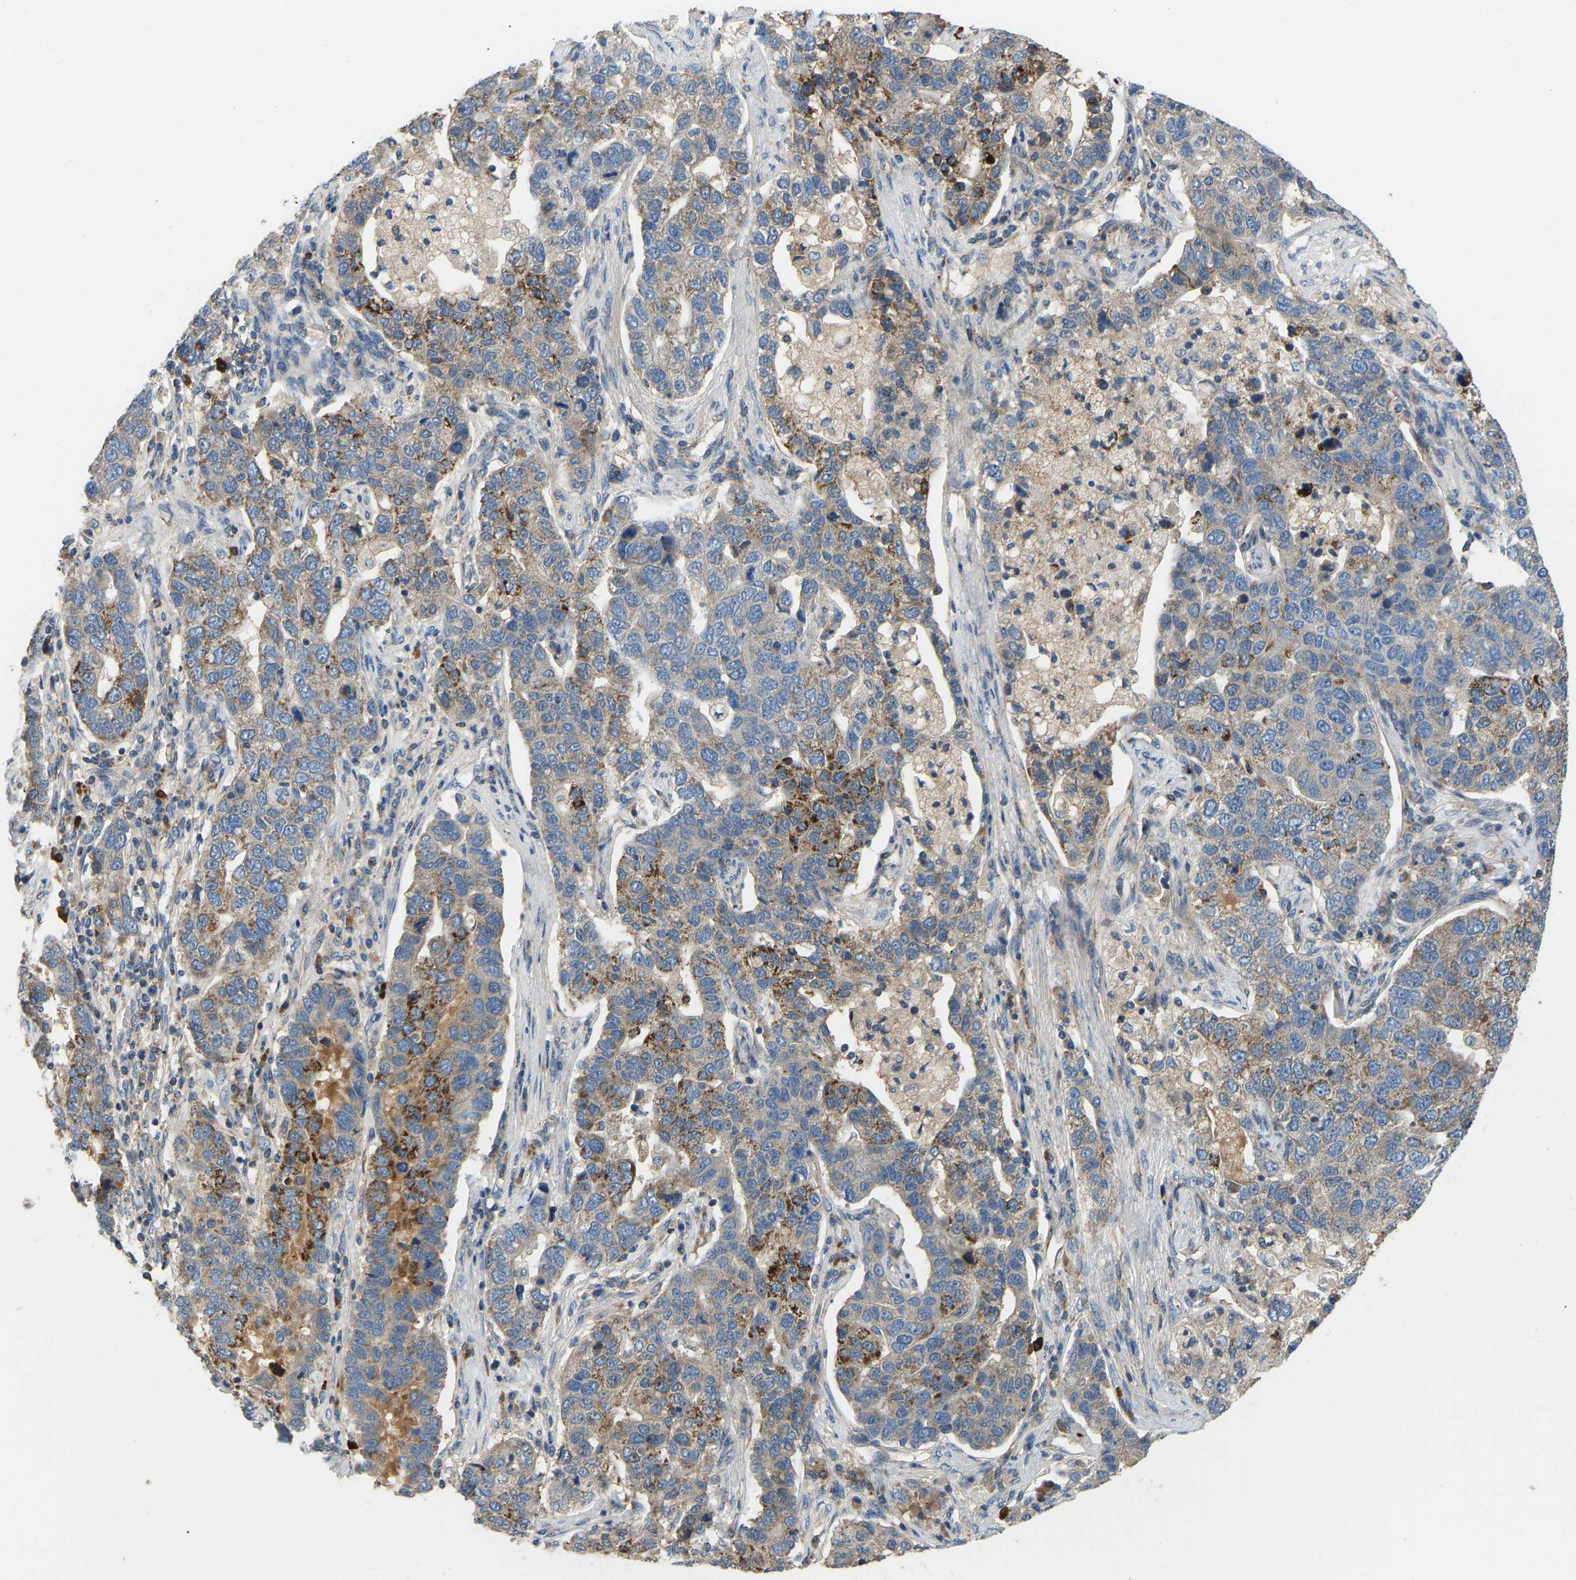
{"staining": {"intensity": "moderate", "quantity": "25%-75%", "location": "cytoplasmic/membranous"}, "tissue": "pancreatic cancer", "cell_type": "Tumor cells", "image_type": "cancer", "snomed": [{"axis": "morphology", "description": "Adenocarcinoma, NOS"}, {"axis": "topography", "description": "Pancreas"}], "caption": "The histopathology image exhibits staining of adenocarcinoma (pancreatic), revealing moderate cytoplasmic/membranous protein staining (brown color) within tumor cells.", "gene": "RBP1", "patient": {"sex": "female", "age": 61}}